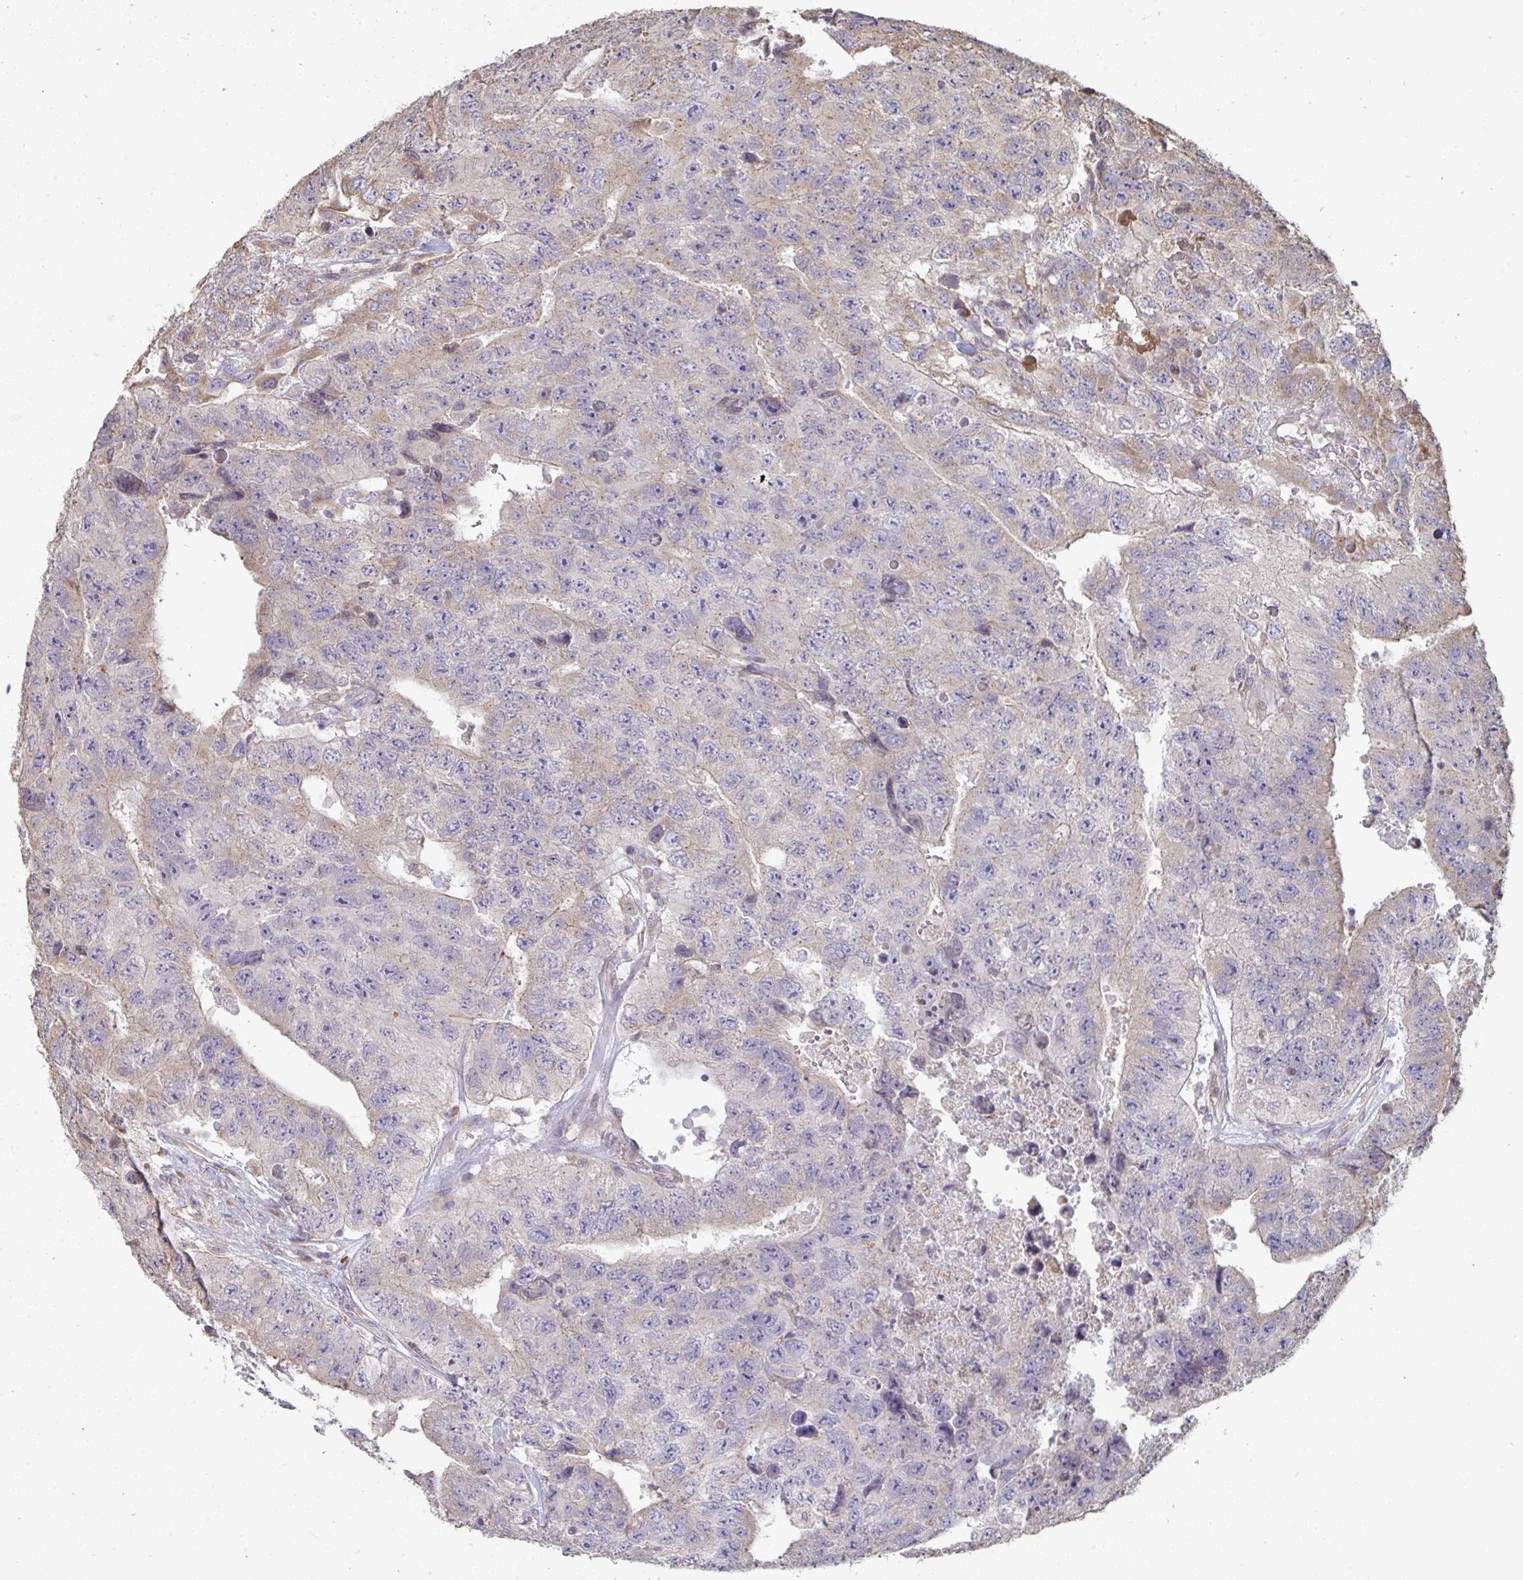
{"staining": {"intensity": "weak", "quantity": "25%-75%", "location": "cytoplasmic/membranous"}, "tissue": "testis cancer", "cell_type": "Tumor cells", "image_type": "cancer", "snomed": [{"axis": "morphology", "description": "Carcinoma, Embryonal, NOS"}, {"axis": "topography", "description": "Testis"}], "caption": "Immunohistochemical staining of human testis embryonal carcinoma exhibits low levels of weak cytoplasmic/membranous staining in approximately 25%-75% of tumor cells.", "gene": "ZFYVE28", "patient": {"sex": "male", "age": 24}}